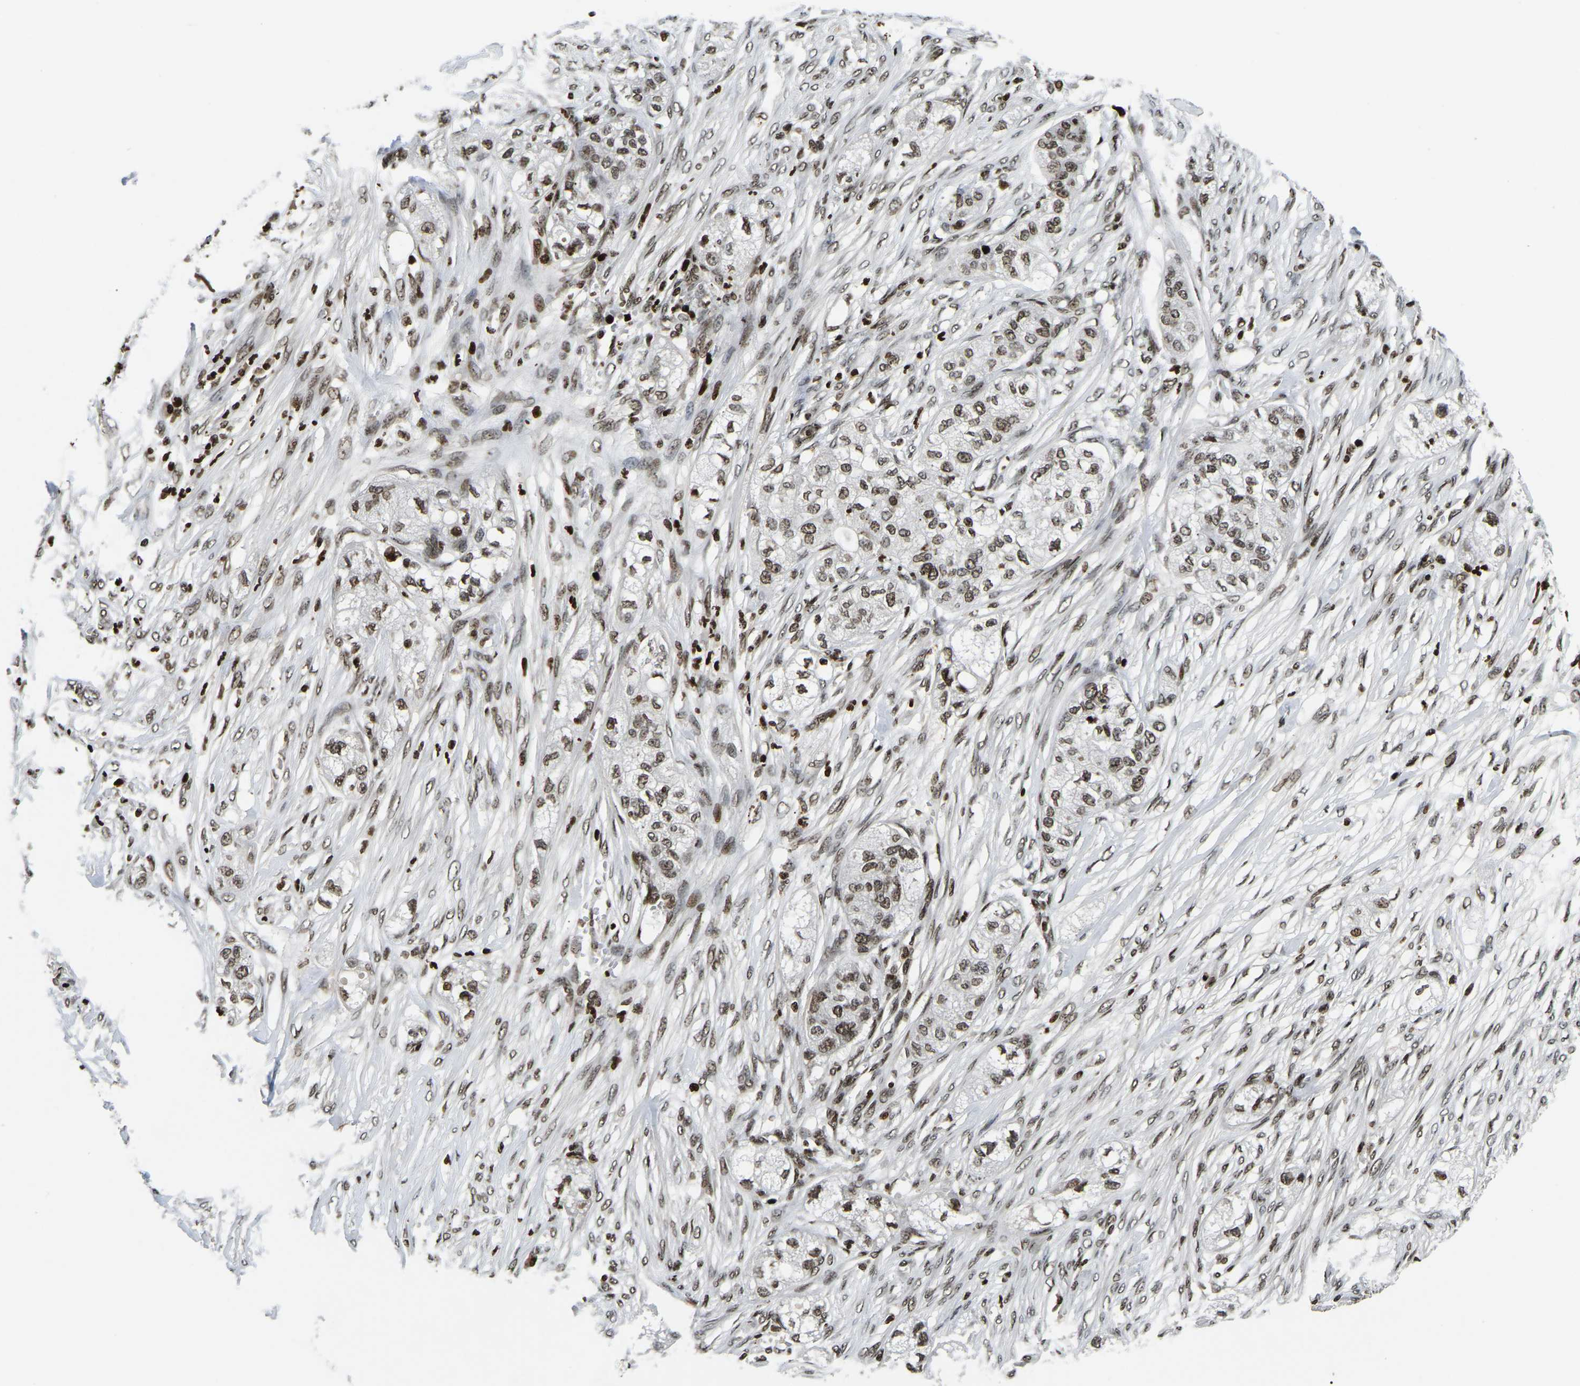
{"staining": {"intensity": "moderate", "quantity": ">75%", "location": "nuclear"}, "tissue": "pancreatic cancer", "cell_type": "Tumor cells", "image_type": "cancer", "snomed": [{"axis": "morphology", "description": "Adenocarcinoma, NOS"}, {"axis": "topography", "description": "Pancreas"}], "caption": "Human pancreatic adenocarcinoma stained with a protein marker shows moderate staining in tumor cells.", "gene": "LRRC61", "patient": {"sex": "female", "age": 78}}